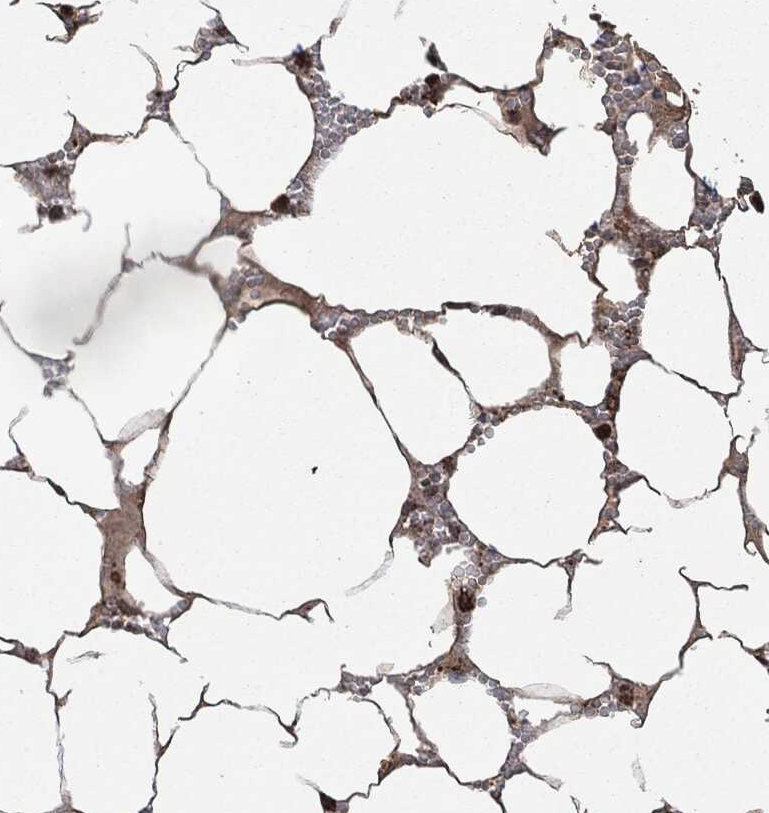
{"staining": {"intensity": "strong", "quantity": ">75%", "location": "cytoplasmic/membranous"}, "tissue": "bone marrow", "cell_type": "Hematopoietic cells", "image_type": "normal", "snomed": [{"axis": "morphology", "description": "Normal tissue, NOS"}, {"axis": "topography", "description": "Bone marrow"}], "caption": "Bone marrow stained with DAB IHC shows high levels of strong cytoplasmic/membranous staining in approximately >75% of hematopoietic cells.", "gene": "LIG3", "patient": {"sex": "female", "age": 64}}